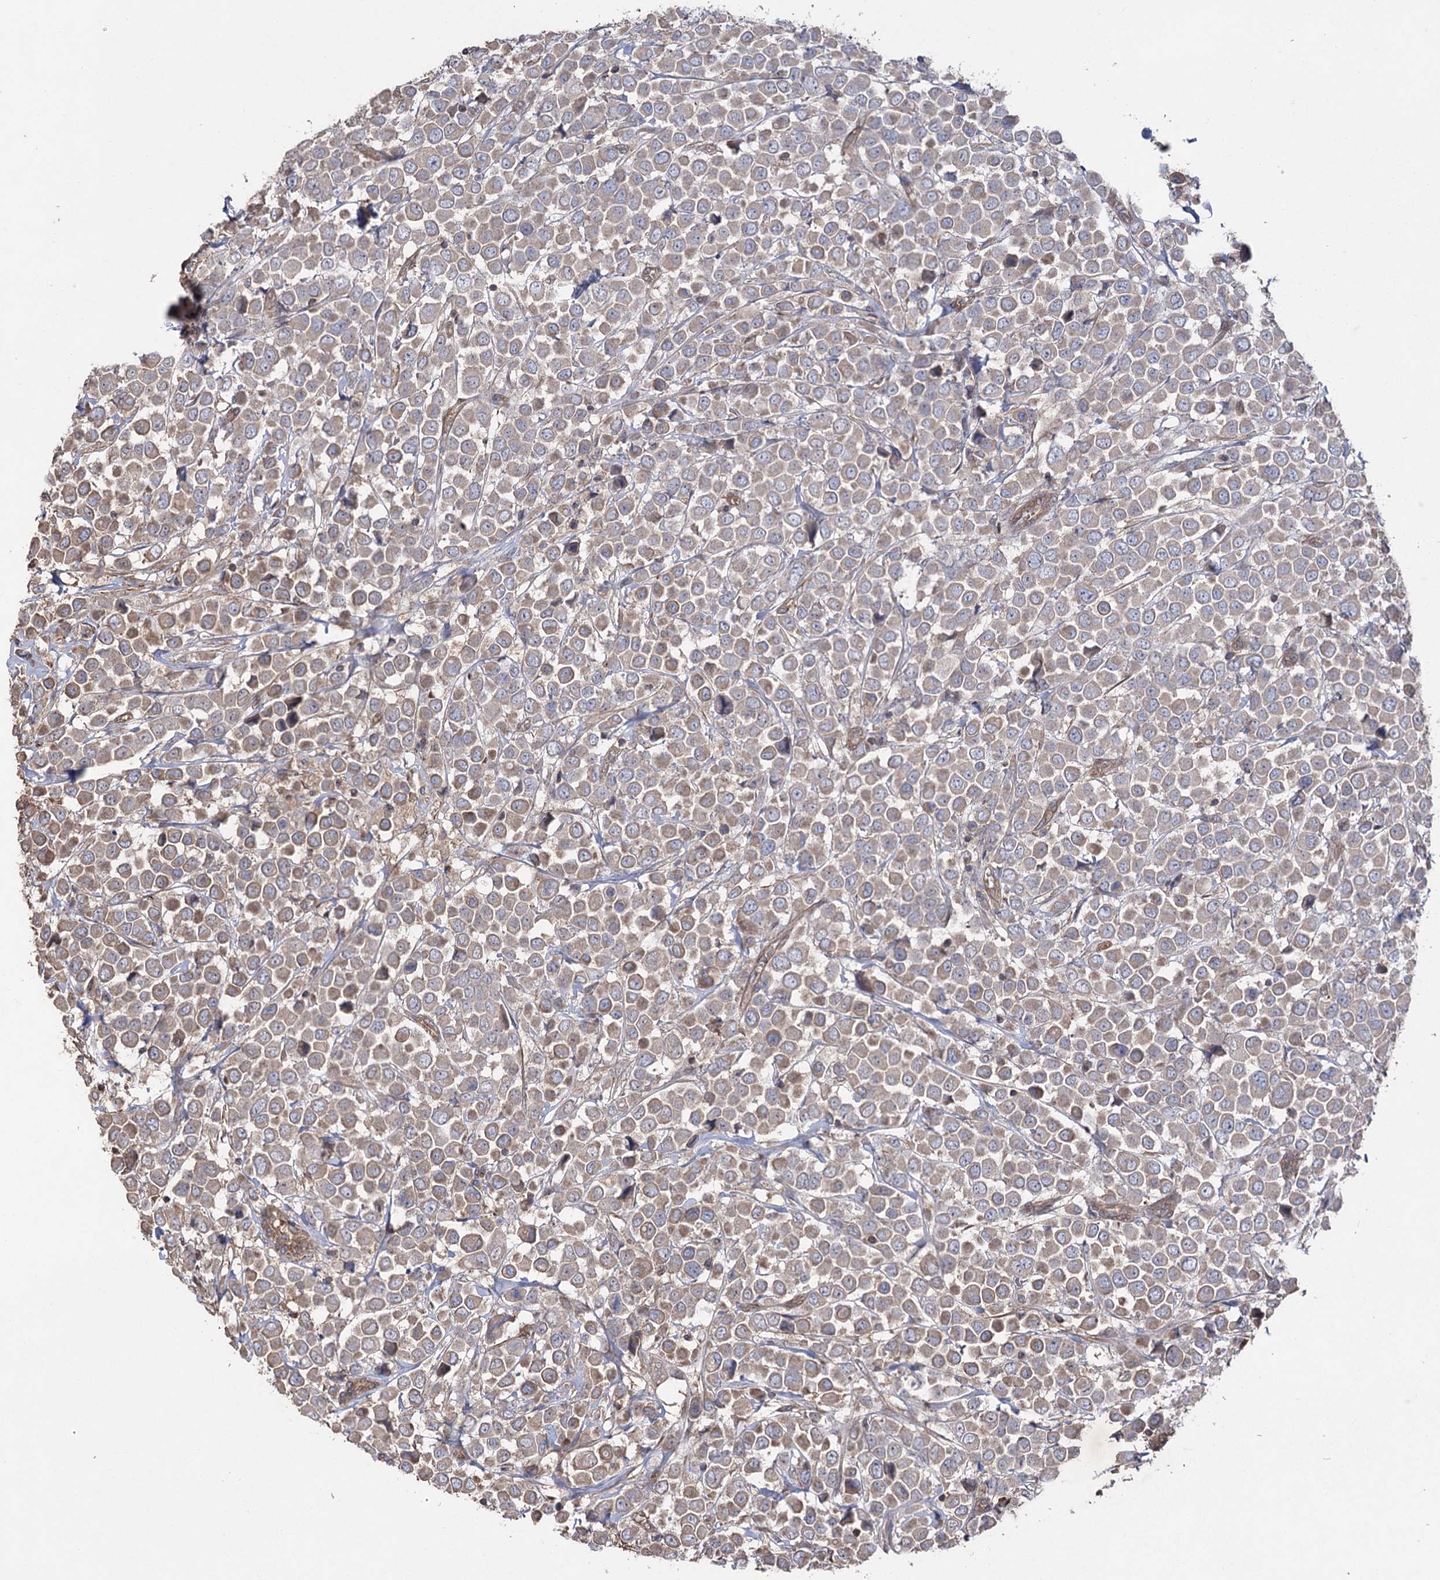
{"staining": {"intensity": "weak", "quantity": ">75%", "location": "cytoplasmic/membranous"}, "tissue": "breast cancer", "cell_type": "Tumor cells", "image_type": "cancer", "snomed": [{"axis": "morphology", "description": "Duct carcinoma"}, {"axis": "topography", "description": "Breast"}], "caption": "Protein expression analysis of human breast cancer reveals weak cytoplasmic/membranous positivity in about >75% of tumor cells.", "gene": "LARS2", "patient": {"sex": "female", "age": 61}}